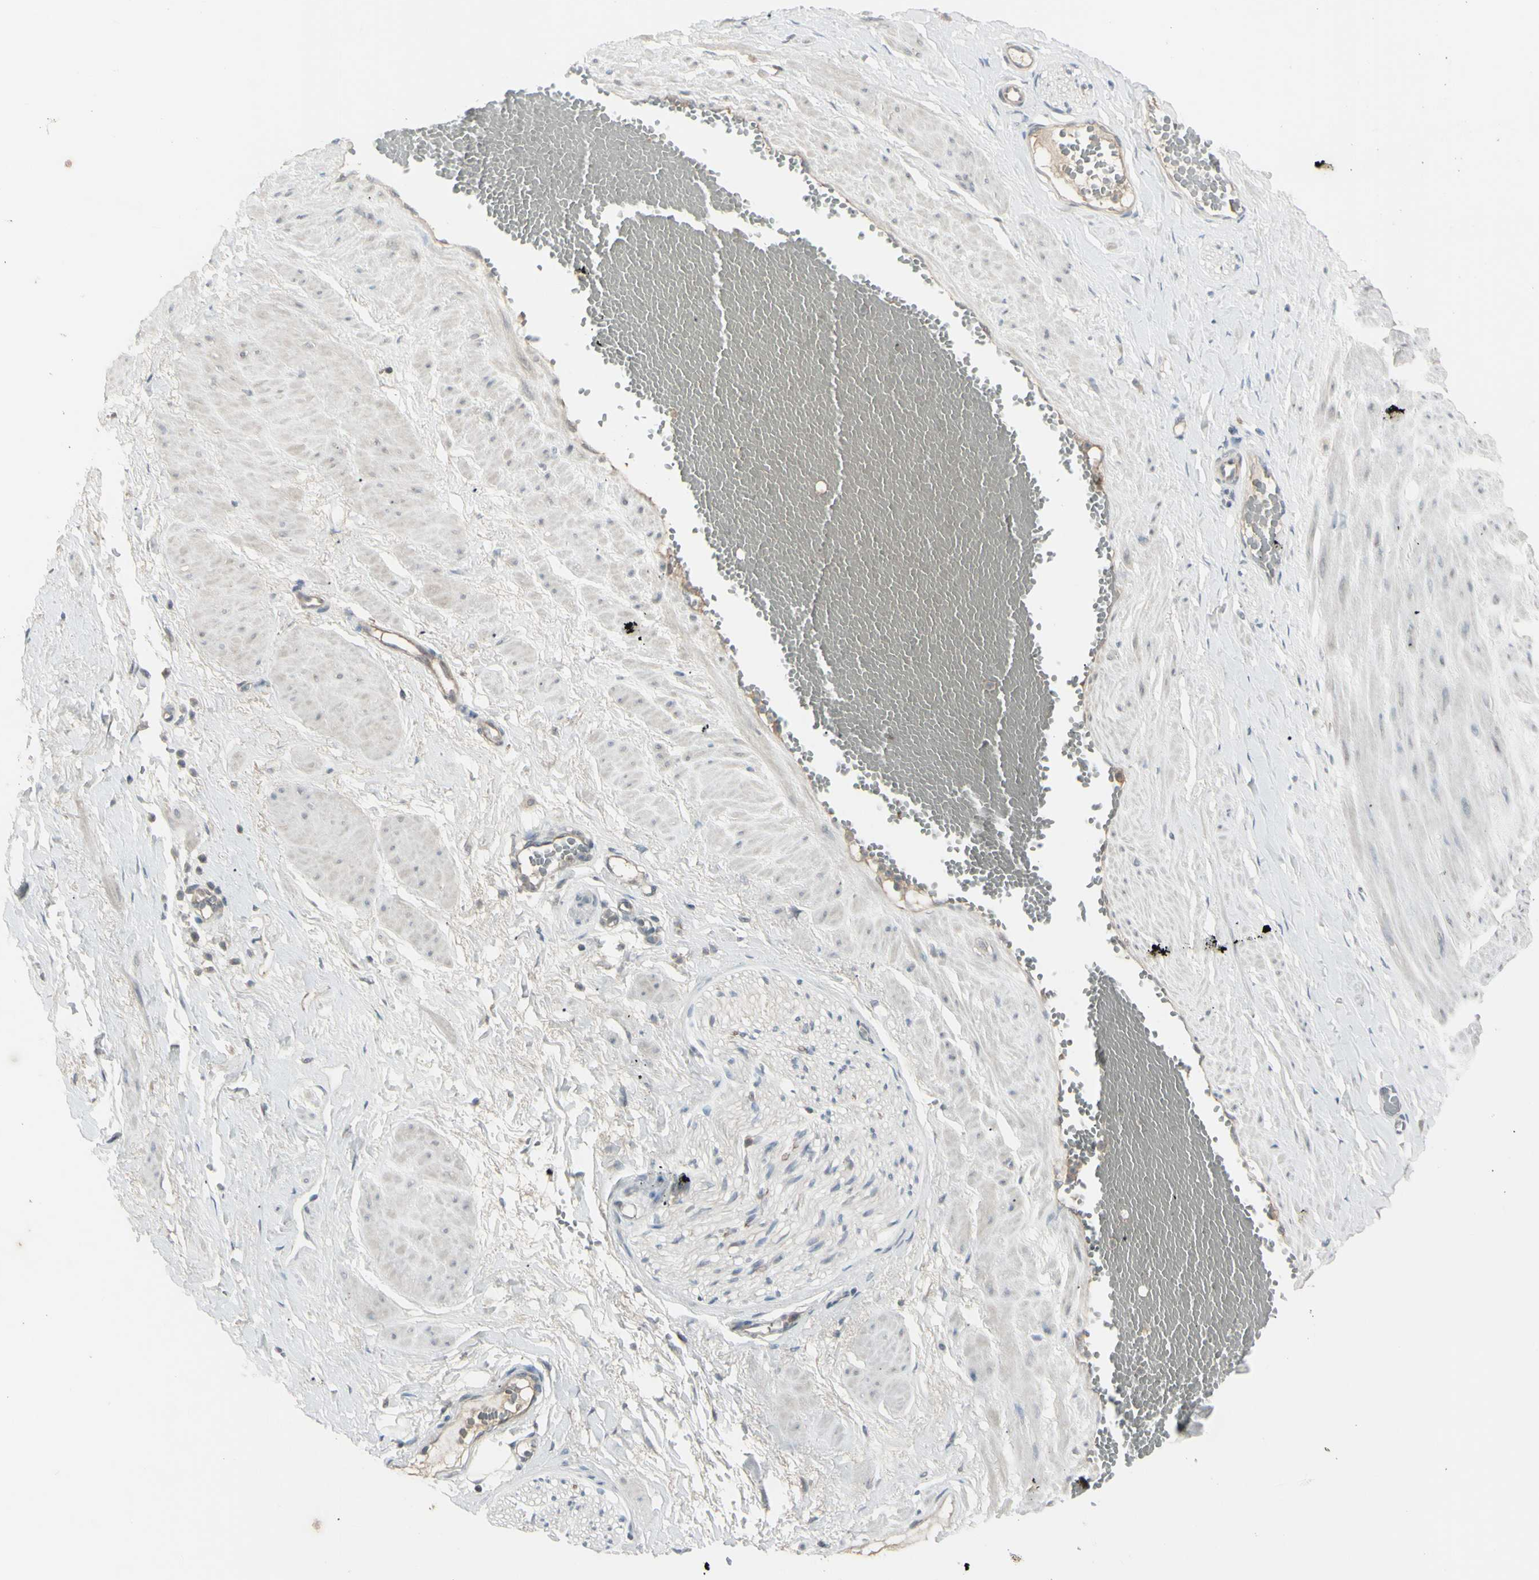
{"staining": {"intensity": "negative", "quantity": "none", "location": "none"}, "tissue": "adipose tissue", "cell_type": "Adipocytes", "image_type": "normal", "snomed": [{"axis": "morphology", "description": "Normal tissue, NOS"}, {"axis": "topography", "description": "Soft tissue"}, {"axis": "topography", "description": "Vascular tissue"}], "caption": "Immunohistochemistry photomicrograph of unremarkable human adipose tissue stained for a protein (brown), which shows no expression in adipocytes.", "gene": "PIAS4", "patient": {"sex": "female", "age": 35}}